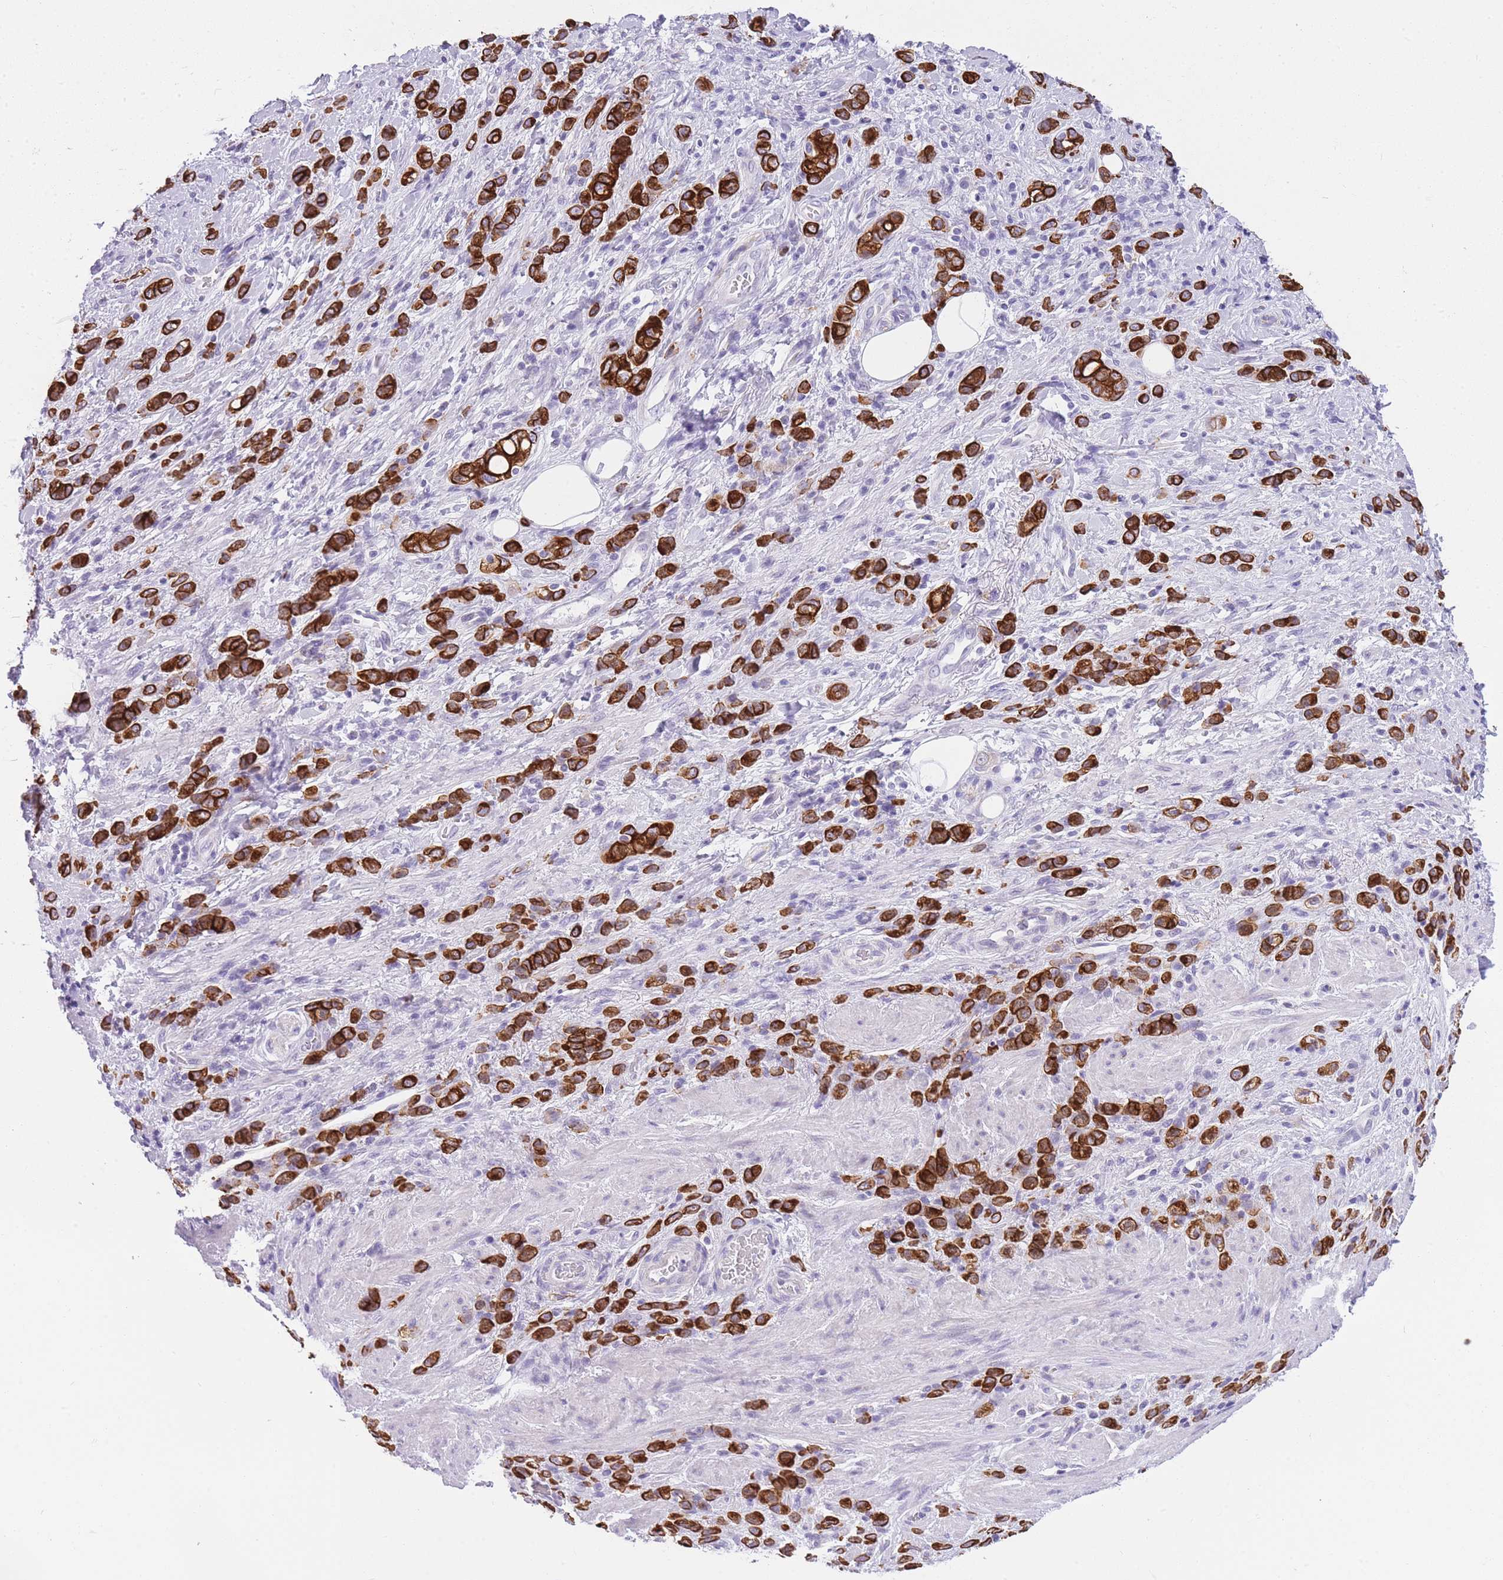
{"staining": {"intensity": "strong", "quantity": ">75%", "location": "cytoplasmic/membranous"}, "tissue": "stomach cancer", "cell_type": "Tumor cells", "image_type": "cancer", "snomed": [{"axis": "morphology", "description": "Adenocarcinoma, NOS"}, {"axis": "topography", "description": "Stomach"}], "caption": "Adenocarcinoma (stomach) tissue reveals strong cytoplasmic/membranous expression in about >75% of tumor cells", "gene": "RADX", "patient": {"sex": "male", "age": 77}}